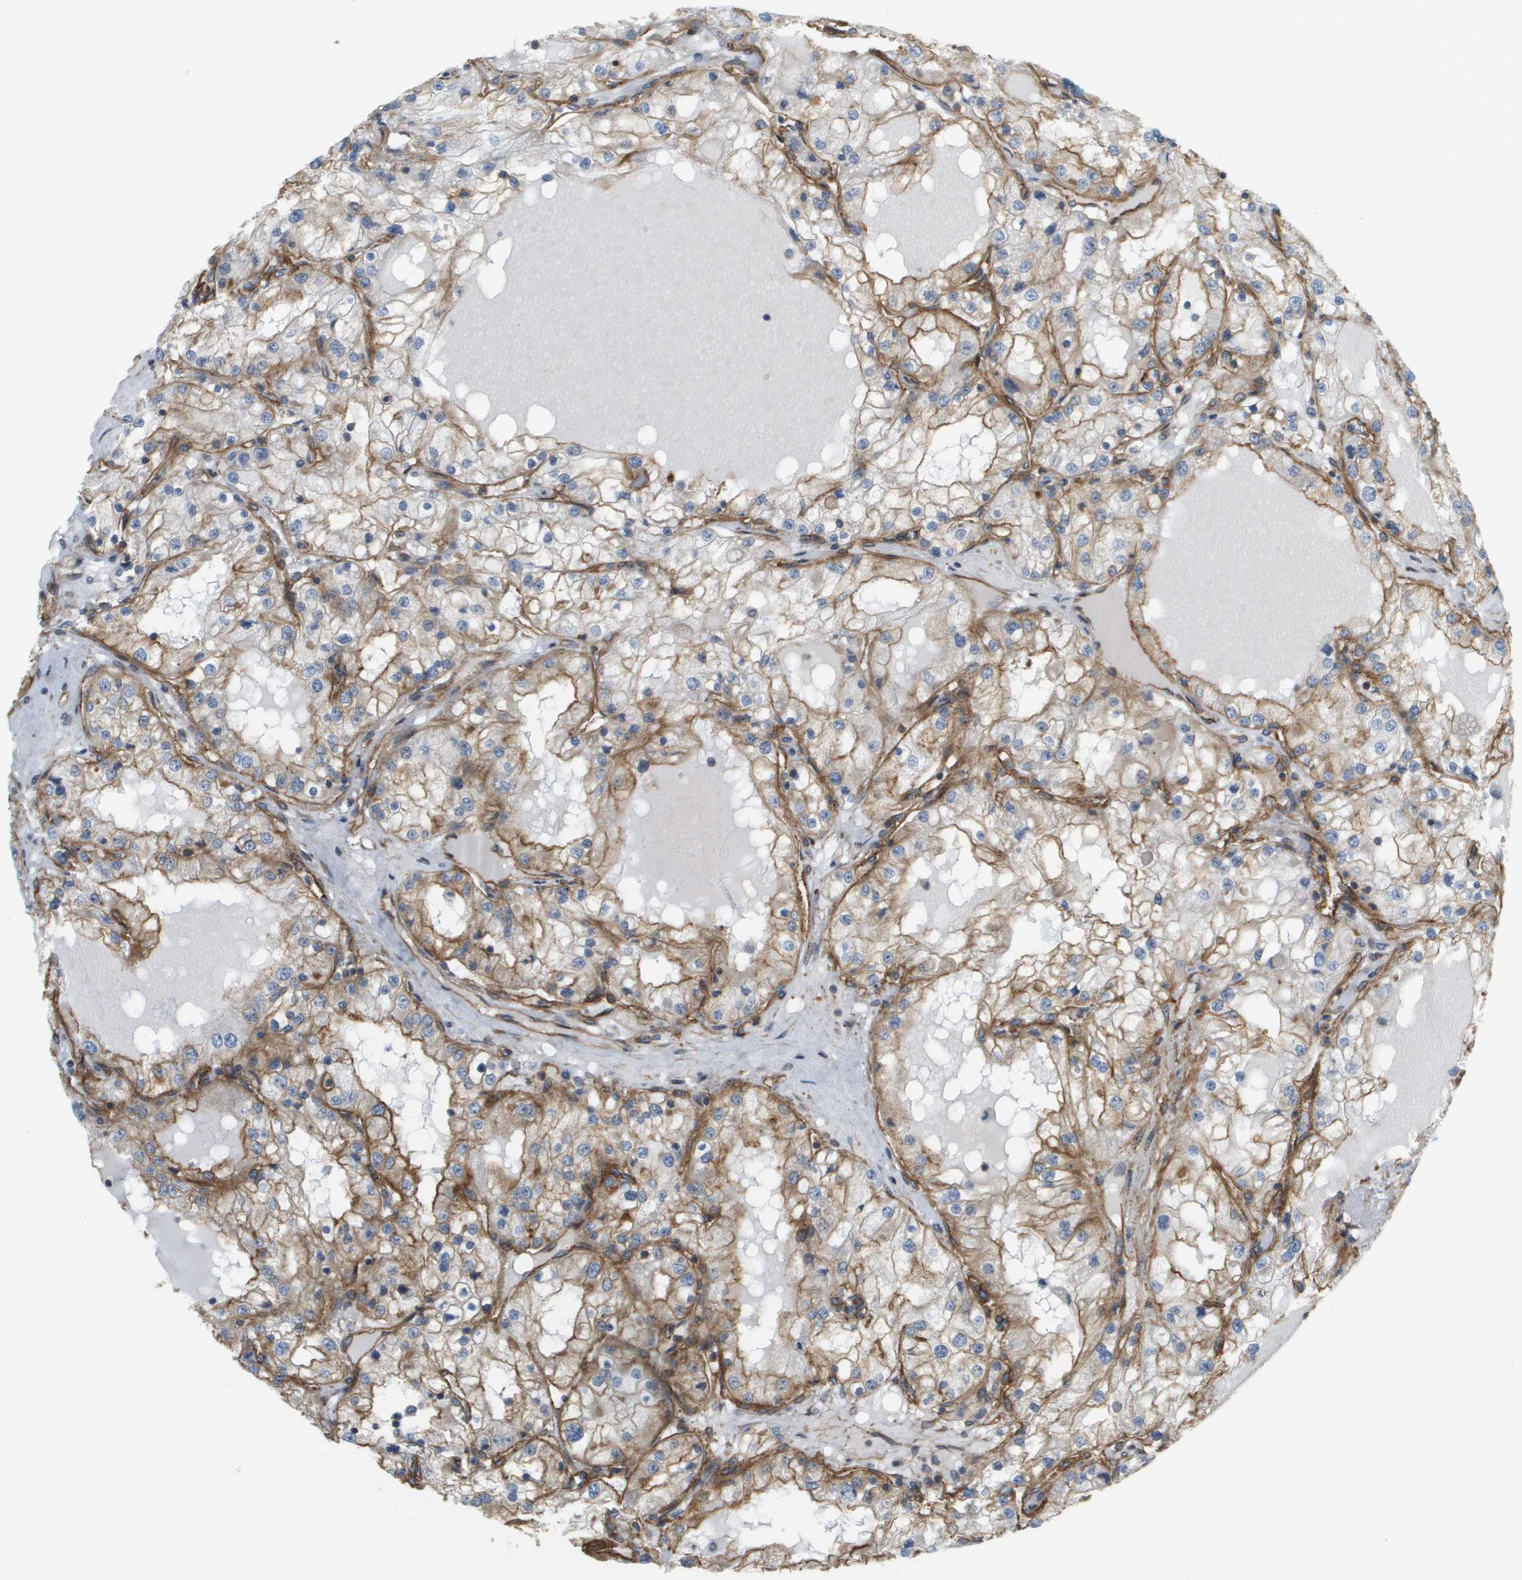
{"staining": {"intensity": "moderate", "quantity": ">75%", "location": "cytoplasmic/membranous"}, "tissue": "renal cancer", "cell_type": "Tumor cells", "image_type": "cancer", "snomed": [{"axis": "morphology", "description": "Adenocarcinoma, NOS"}, {"axis": "topography", "description": "Kidney"}], "caption": "Protein staining reveals moderate cytoplasmic/membranous positivity in about >75% of tumor cells in renal cancer (adenocarcinoma). (DAB = brown stain, brightfield microscopy at high magnification).", "gene": "SGMS2", "patient": {"sex": "male", "age": 68}}